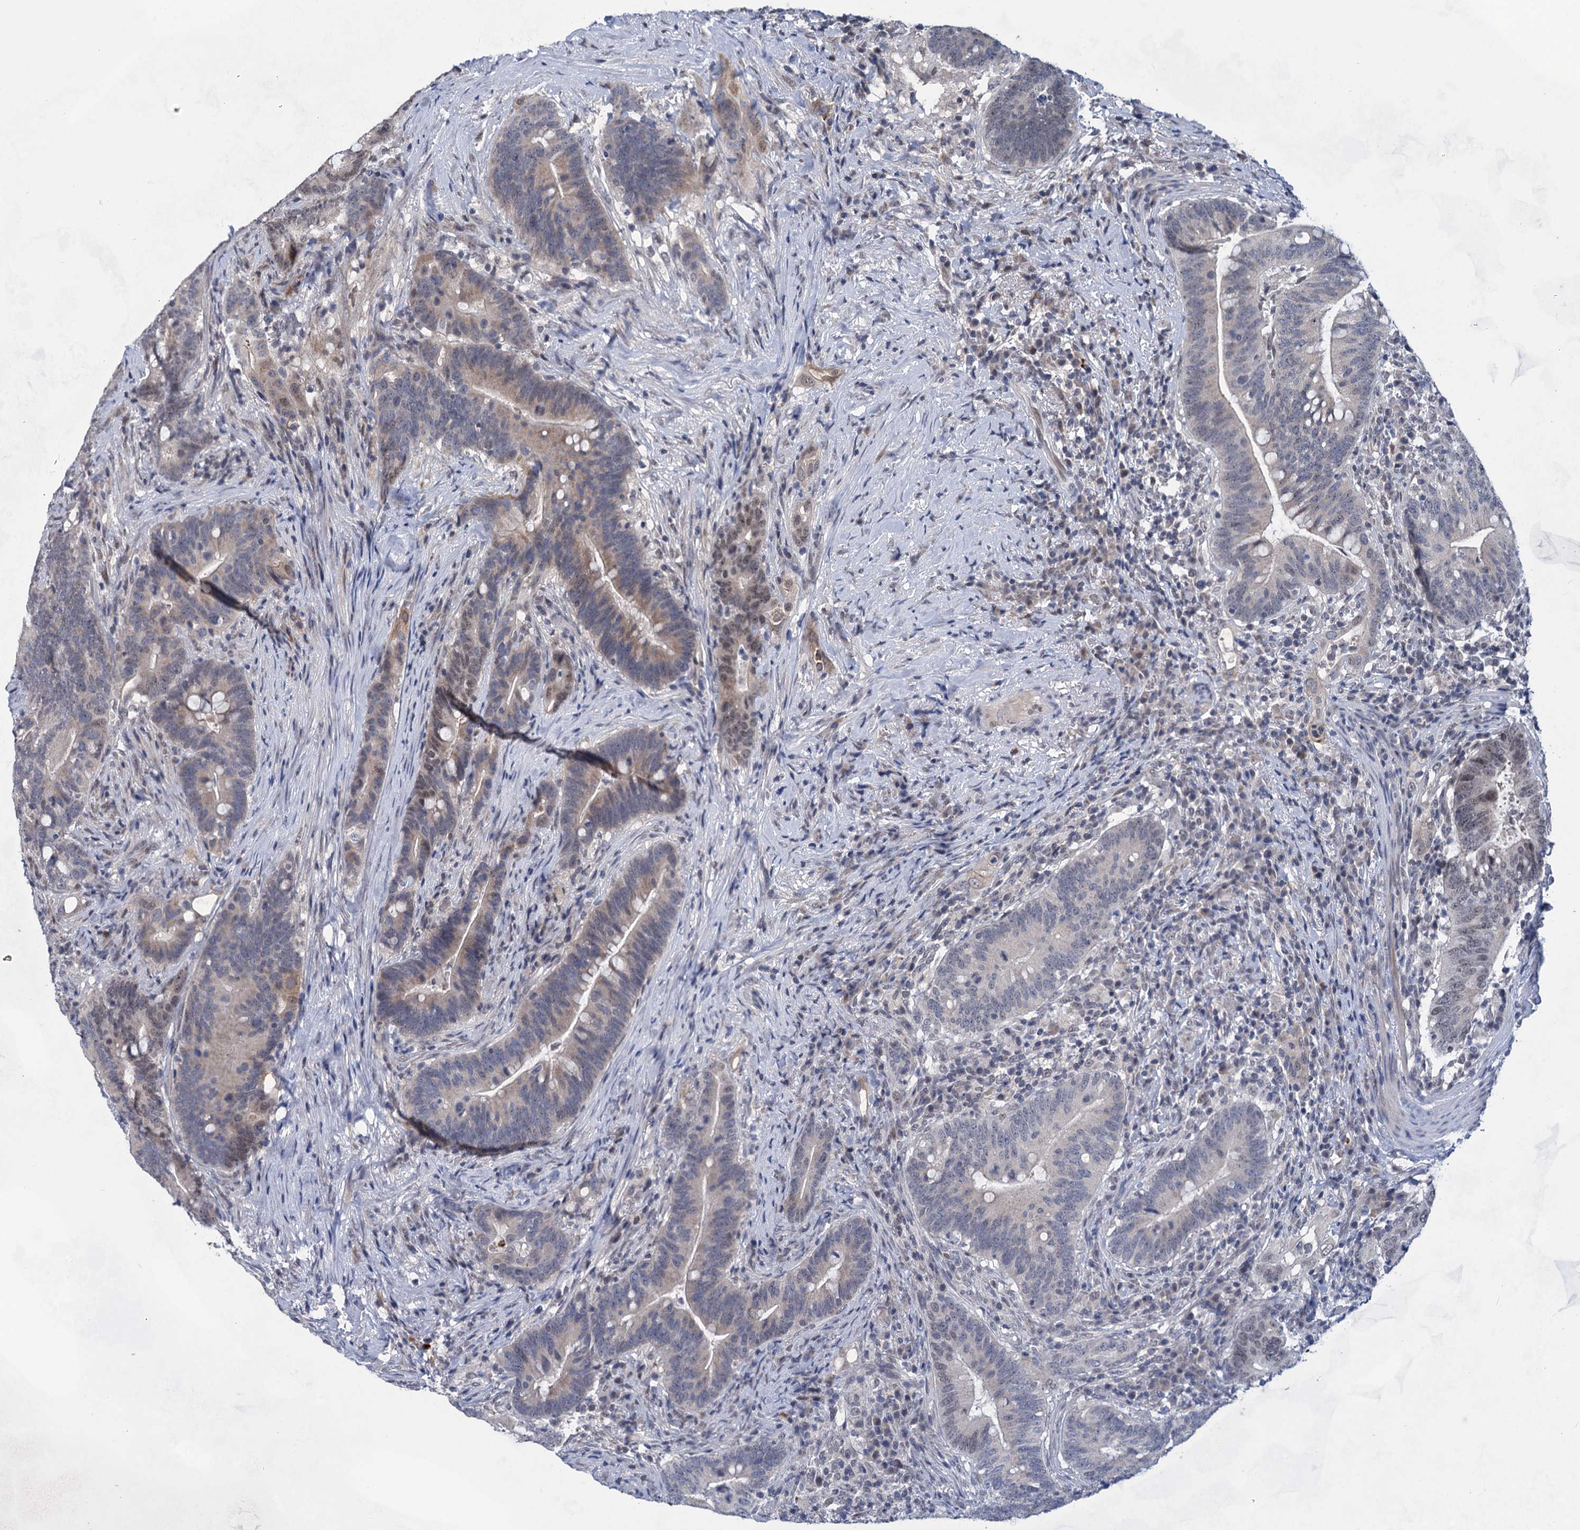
{"staining": {"intensity": "moderate", "quantity": "<25%", "location": "cytoplasmic/membranous"}, "tissue": "colorectal cancer", "cell_type": "Tumor cells", "image_type": "cancer", "snomed": [{"axis": "morphology", "description": "Adenocarcinoma, NOS"}, {"axis": "topography", "description": "Colon"}], "caption": "Immunohistochemistry micrograph of neoplastic tissue: colorectal cancer stained using IHC displays low levels of moderate protein expression localized specifically in the cytoplasmic/membranous of tumor cells, appearing as a cytoplasmic/membranous brown color.", "gene": "TTC17", "patient": {"sex": "female", "age": 66}}